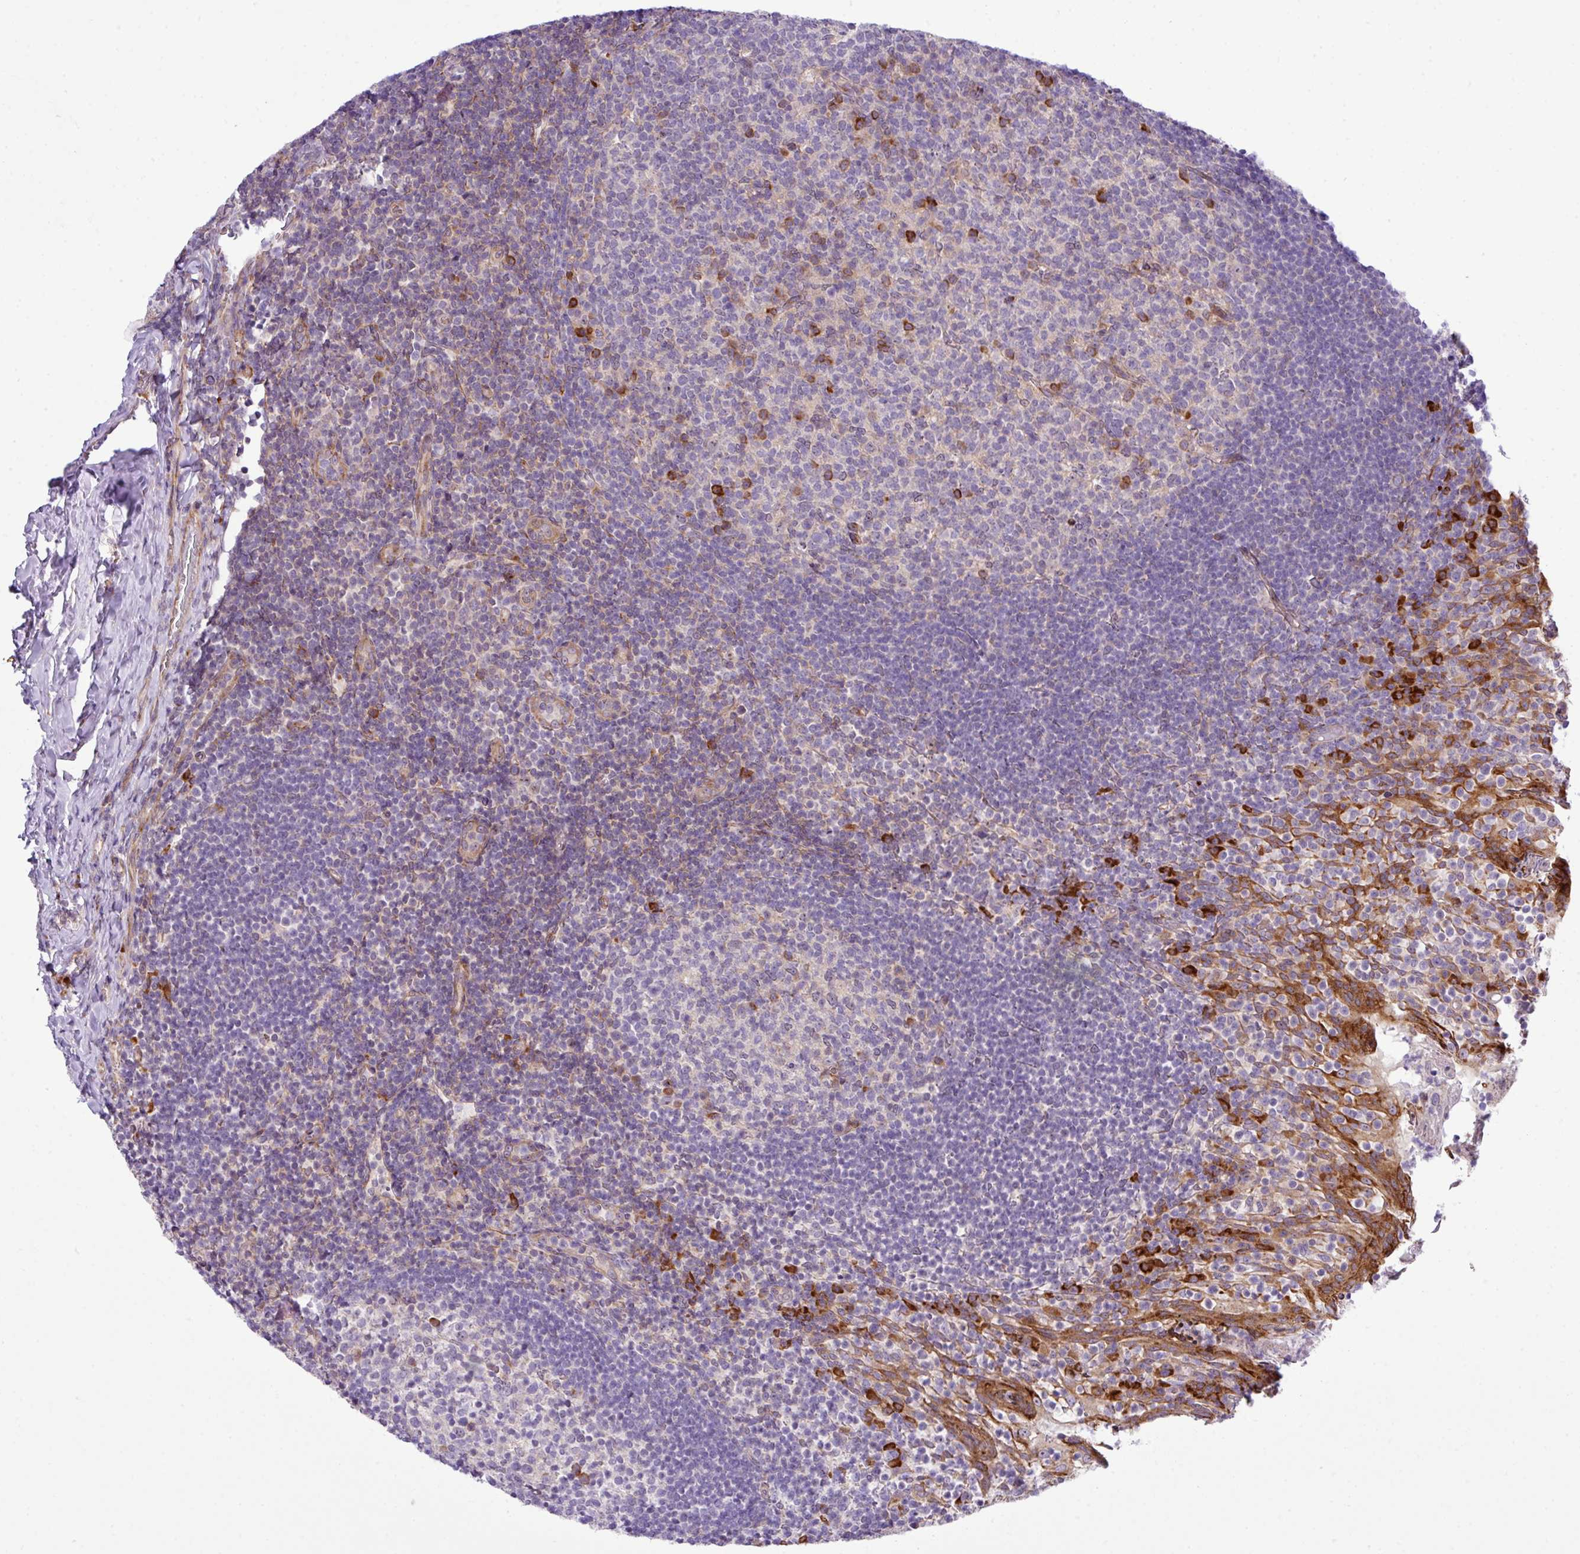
{"staining": {"intensity": "strong", "quantity": "<25%", "location": "cytoplasmic/membranous"}, "tissue": "tonsil", "cell_type": "Germinal center cells", "image_type": "normal", "snomed": [{"axis": "morphology", "description": "Normal tissue, NOS"}, {"axis": "topography", "description": "Tonsil"}], "caption": "Immunohistochemistry of normal tonsil reveals medium levels of strong cytoplasmic/membranous positivity in approximately <25% of germinal center cells. (DAB IHC with brightfield microscopy, high magnification).", "gene": "CFAP97", "patient": {"sex": "female", "age": 10}}